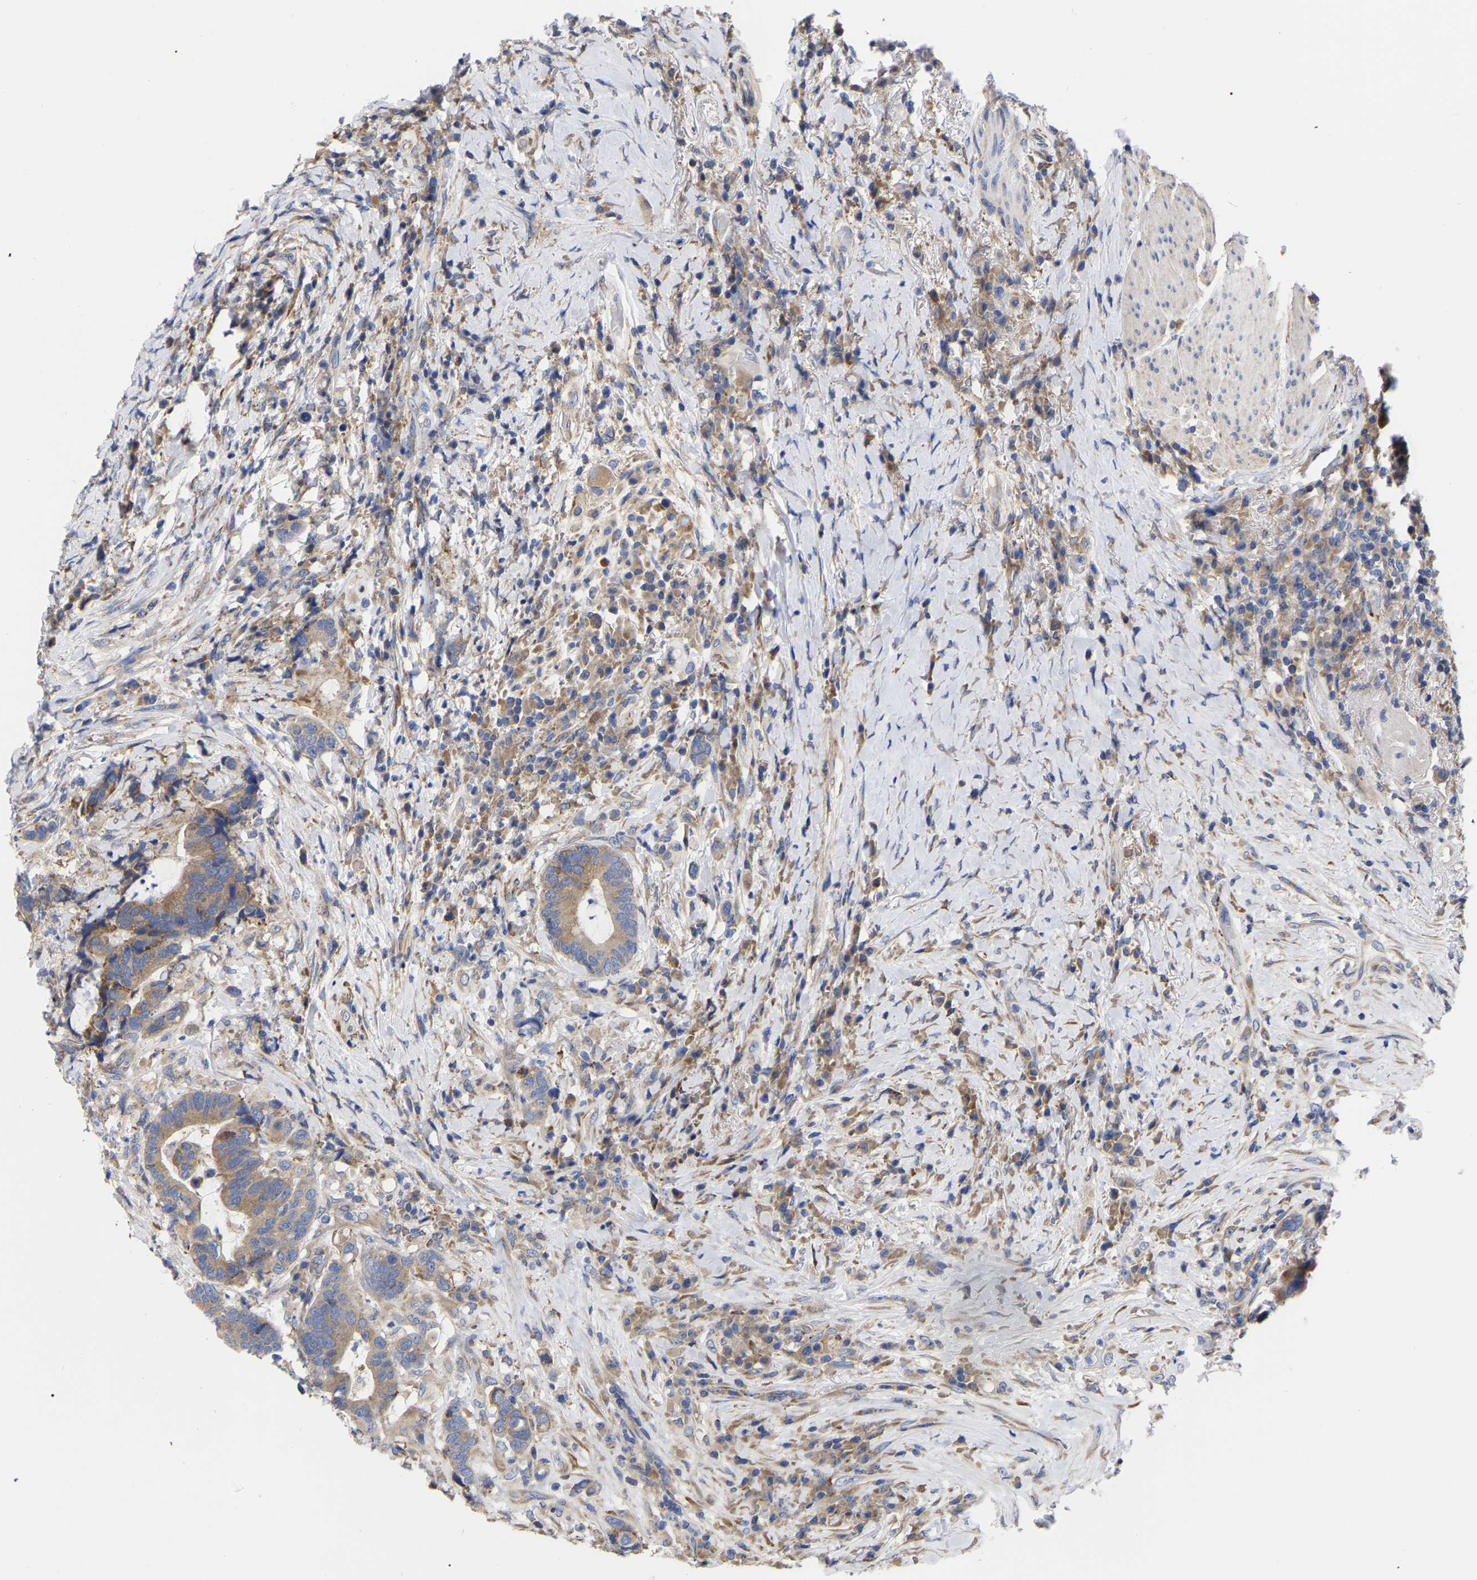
{"staining": {"intensity": "moderate", "quantity": ">75%", "location": "cytoplasmic/membranous"}, "tissue": "colorectal cancer", "cell_type": "Tumor cells", "image_type": "cancer", "snomed": [{"axis": "morphology", "description": "Adenocarcinoma, NOS"}, {"axis": "topography", "description": "Rectum"}], "caption": "Immunohistochemistry (IHC) micrograph of neoplastic tissue: colorectal cancer stained using IHC displays medium levels of moderate protein expression localized specifically in the cytoplasmic/membranous of tumor cells, appearing as a cytoplasmic/membranous brown color.", "gene": "CFAP298", "patient": {"sex": "female", "age": 89}}